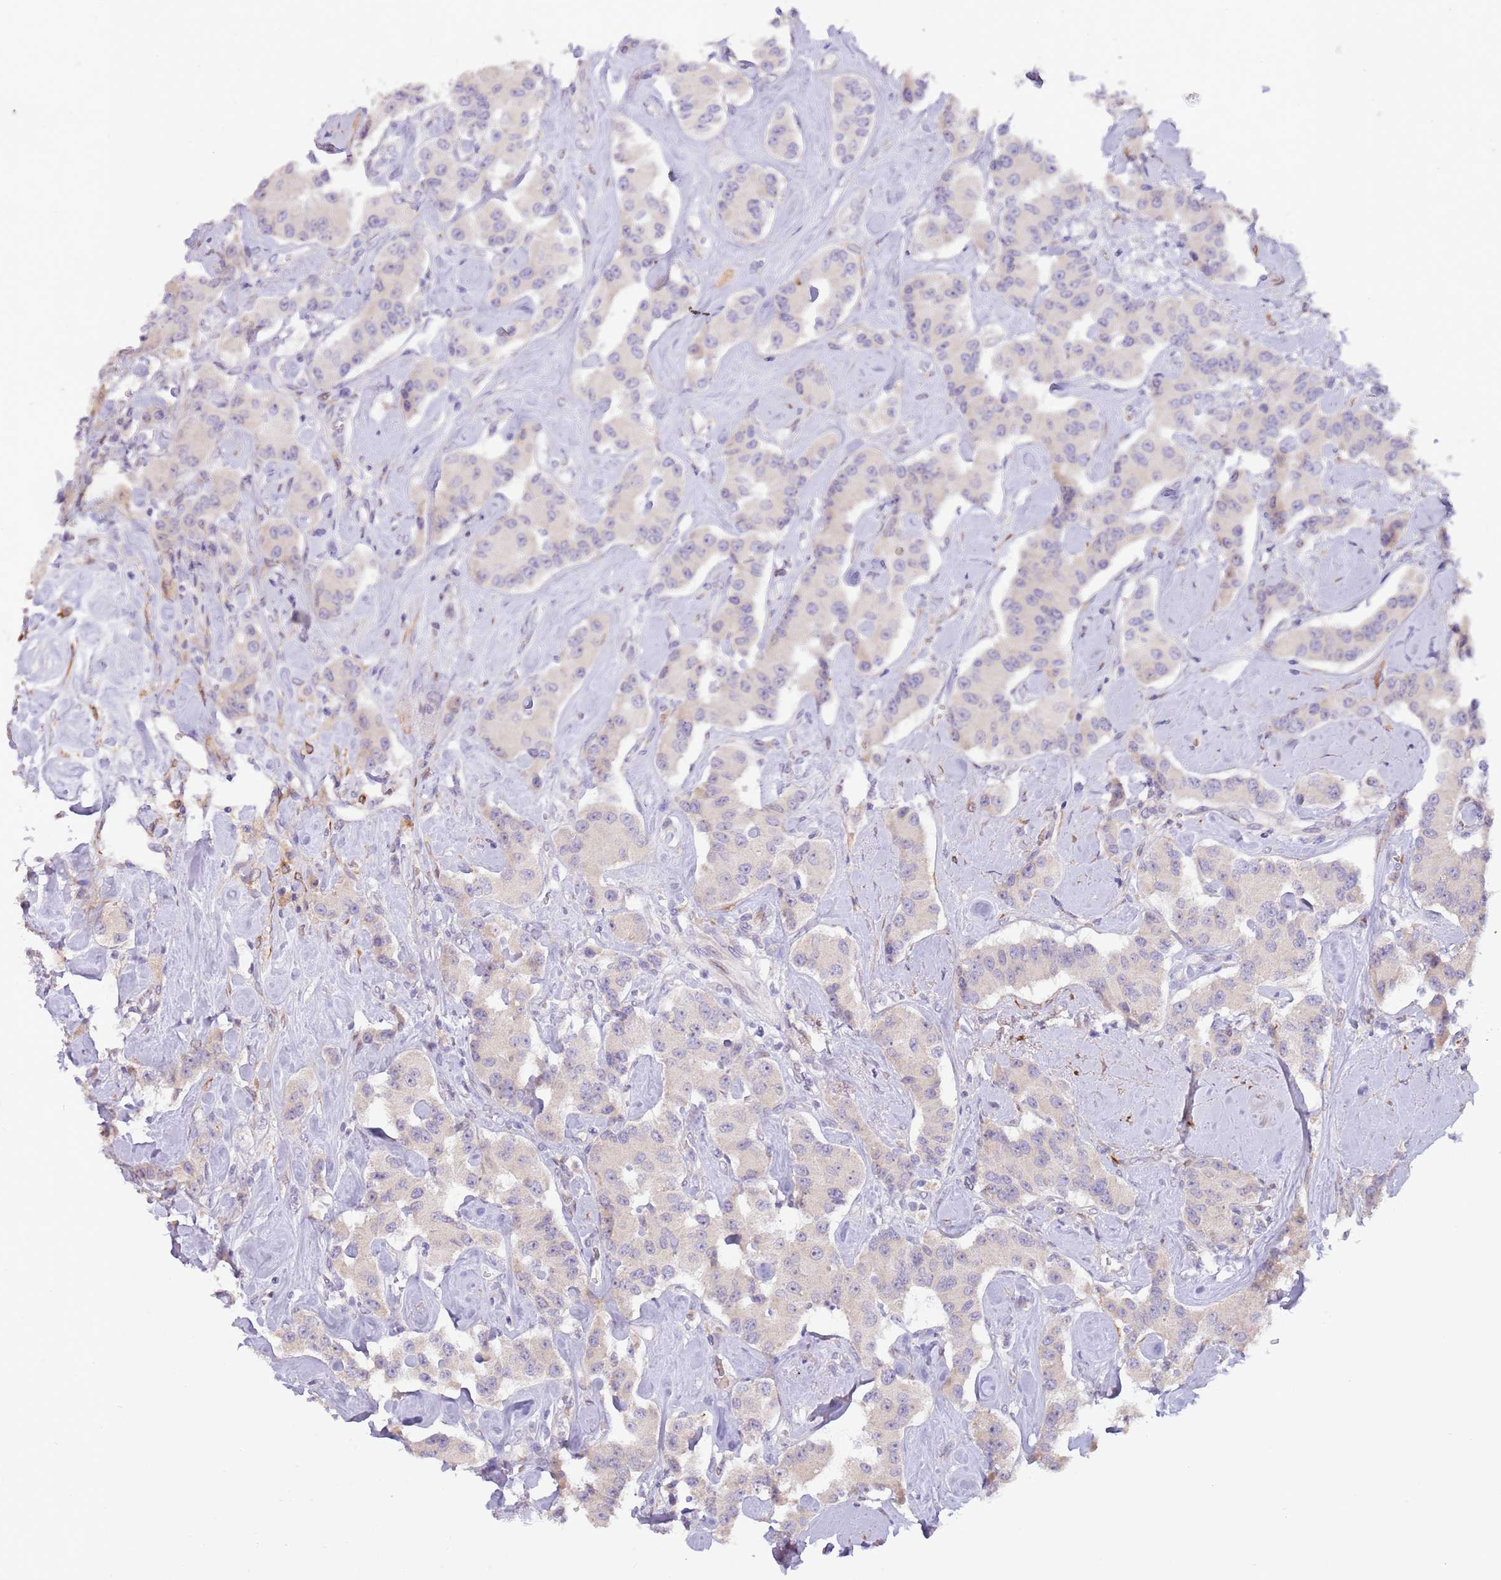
{"staining": {"intensity": "negative", "quantity": "none", "location": "none"}, "tissue": "carcinoid", "cell_type": "Tumor cells", "image_type": "cancer", "snomed": [{"axis": "morphology", "description": "Carcinoid, malignant, NOS"}, {"axis": "topography", "description": "Pancreas"}], "caption": "Immunohistochemical staining of human carcinoid reveals no significant expression in tumor cells.", "gene": "AP1S2", "patient": {"sex": "male", "age": 41}}